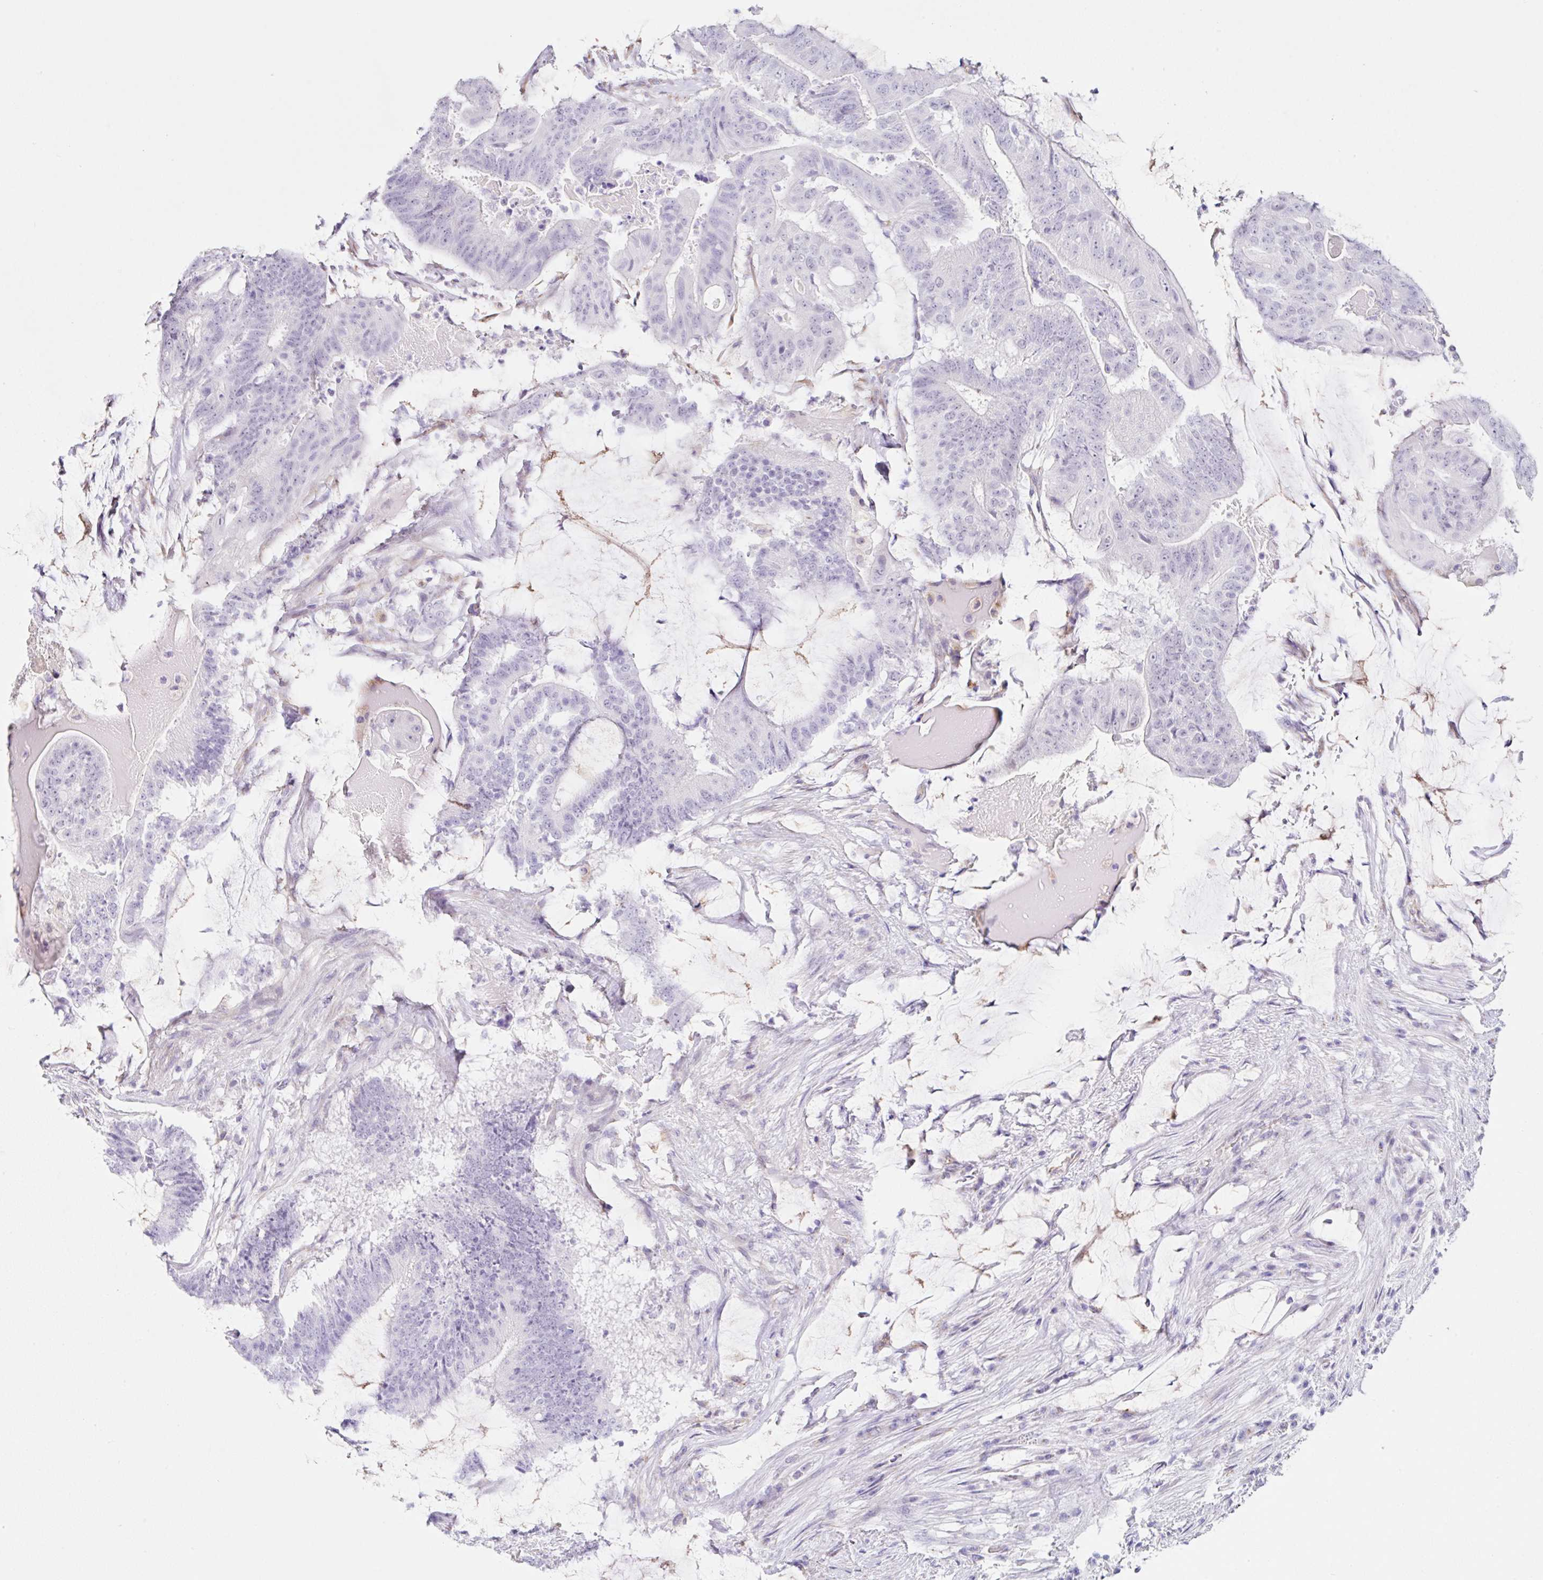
{"staining": {"intensity": "negative", "quantity": "none", "location": "none"}, "tissue": "colorectal cancer", "cell_type": "Tumor cells", "image_type": "cancer", "snomed": [{"axis": "morphology", "description": "Adenocarcinoma, NOS"}, {"axis": "topography", "description": "Colon"}], "caption": "Human adenocarcinoma (colorectal) stained for a protein using immunohistochemistry (IHC) displays no staining in tumor cells.", "gene": "DKK4", "patient": {"sex": "female", "age": 43}}